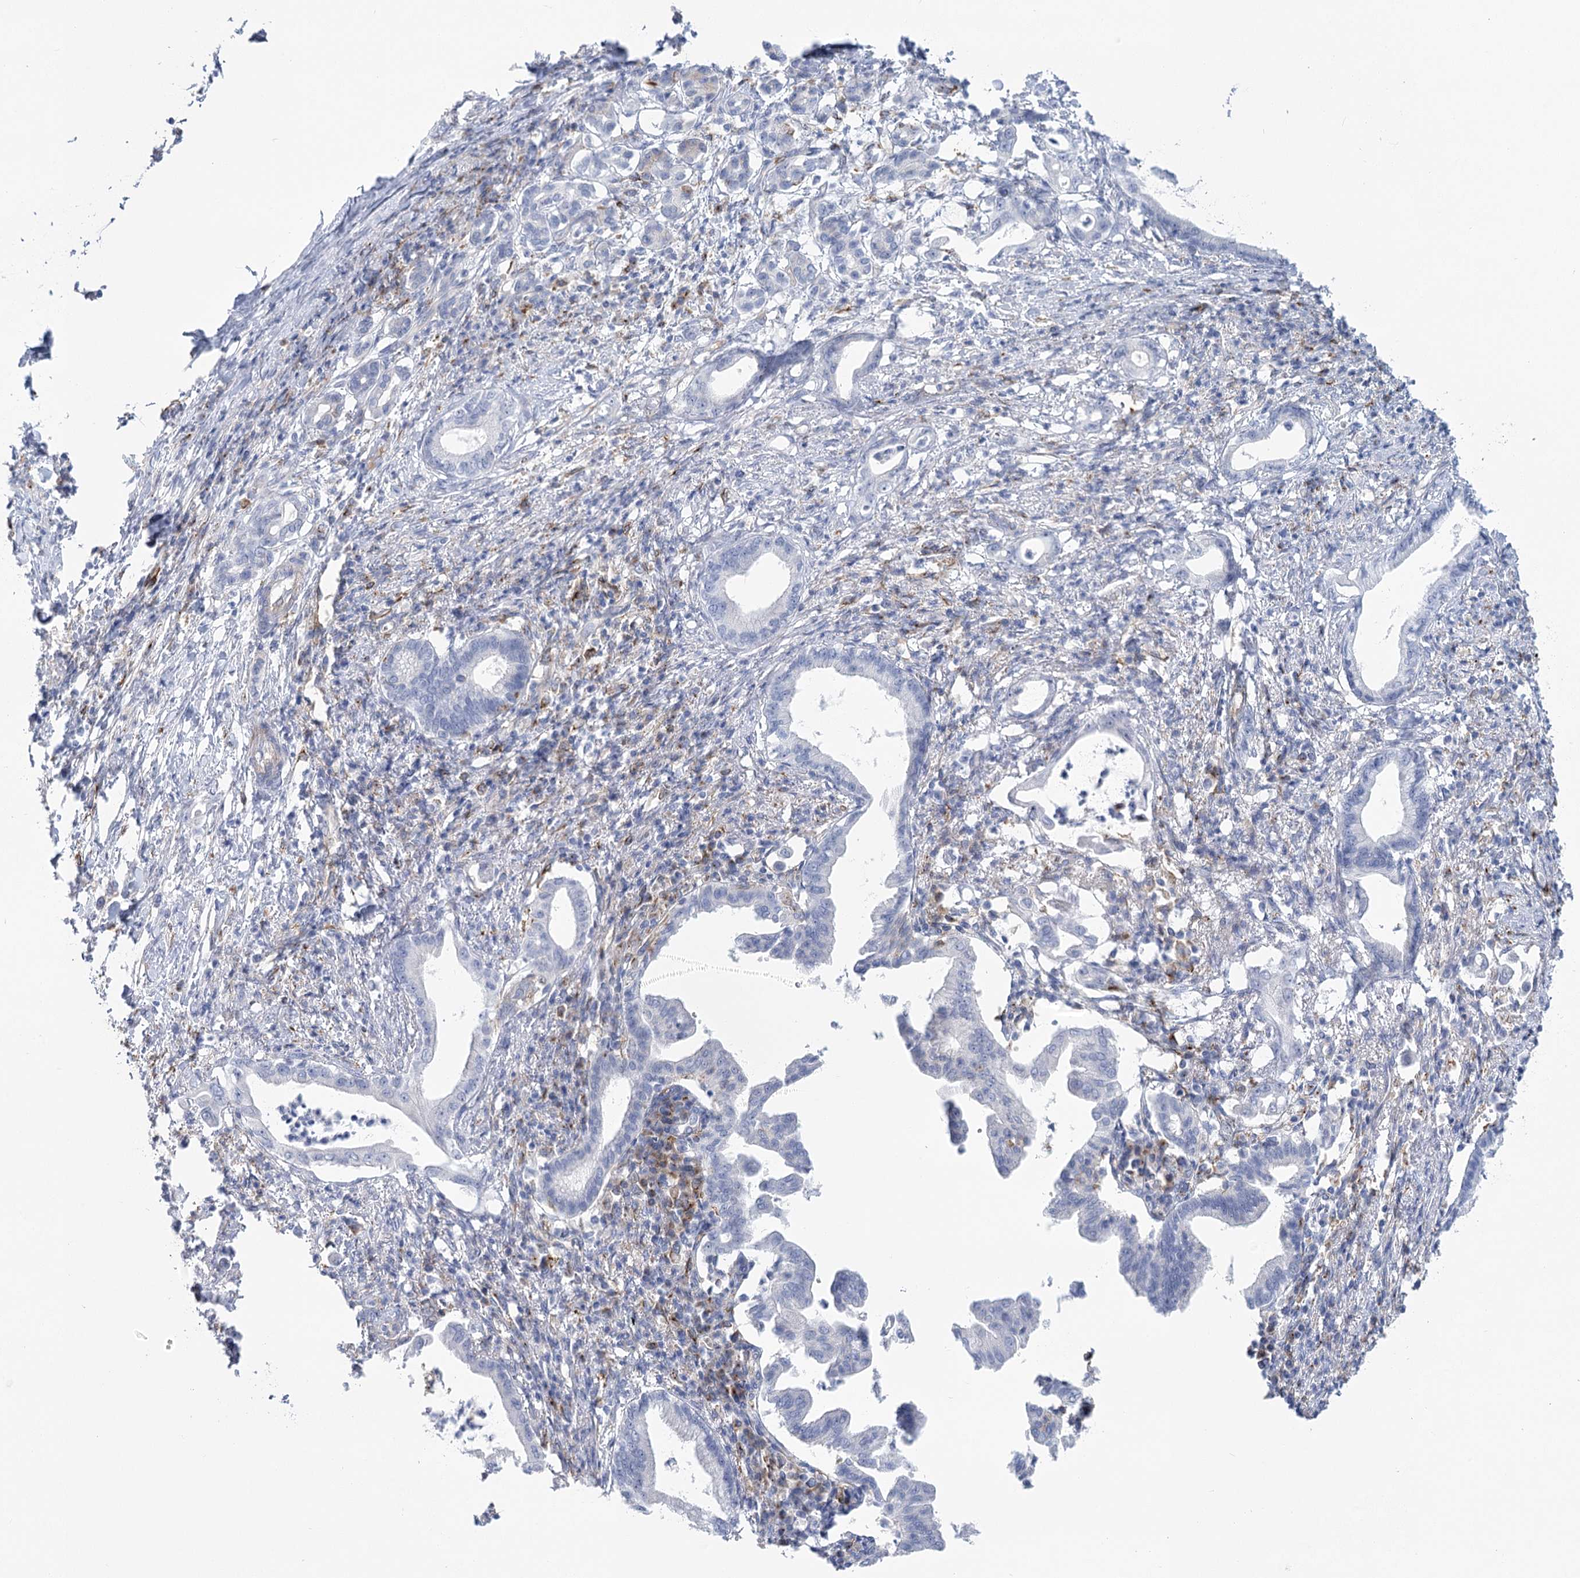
{"staining": {"intensity": "negative", "quantity": "none", "location": "none"}, "tissue": "pancreatic cancer", "cell_type": "Tumor cells", "image_type": "cancer", "snomed": [{"axis": "morphology", "description": "Adenocarcinoma, NOS"}, {"axis": "topography", "description": "Pancreas"}], "caption": "Immunohistochemistry image of pancreatic cancer stained for a protein (brown), which shows no expression in tumor cells.", "gene": "CCDC88A", "patient": {"sex": "female", "age": 55}}